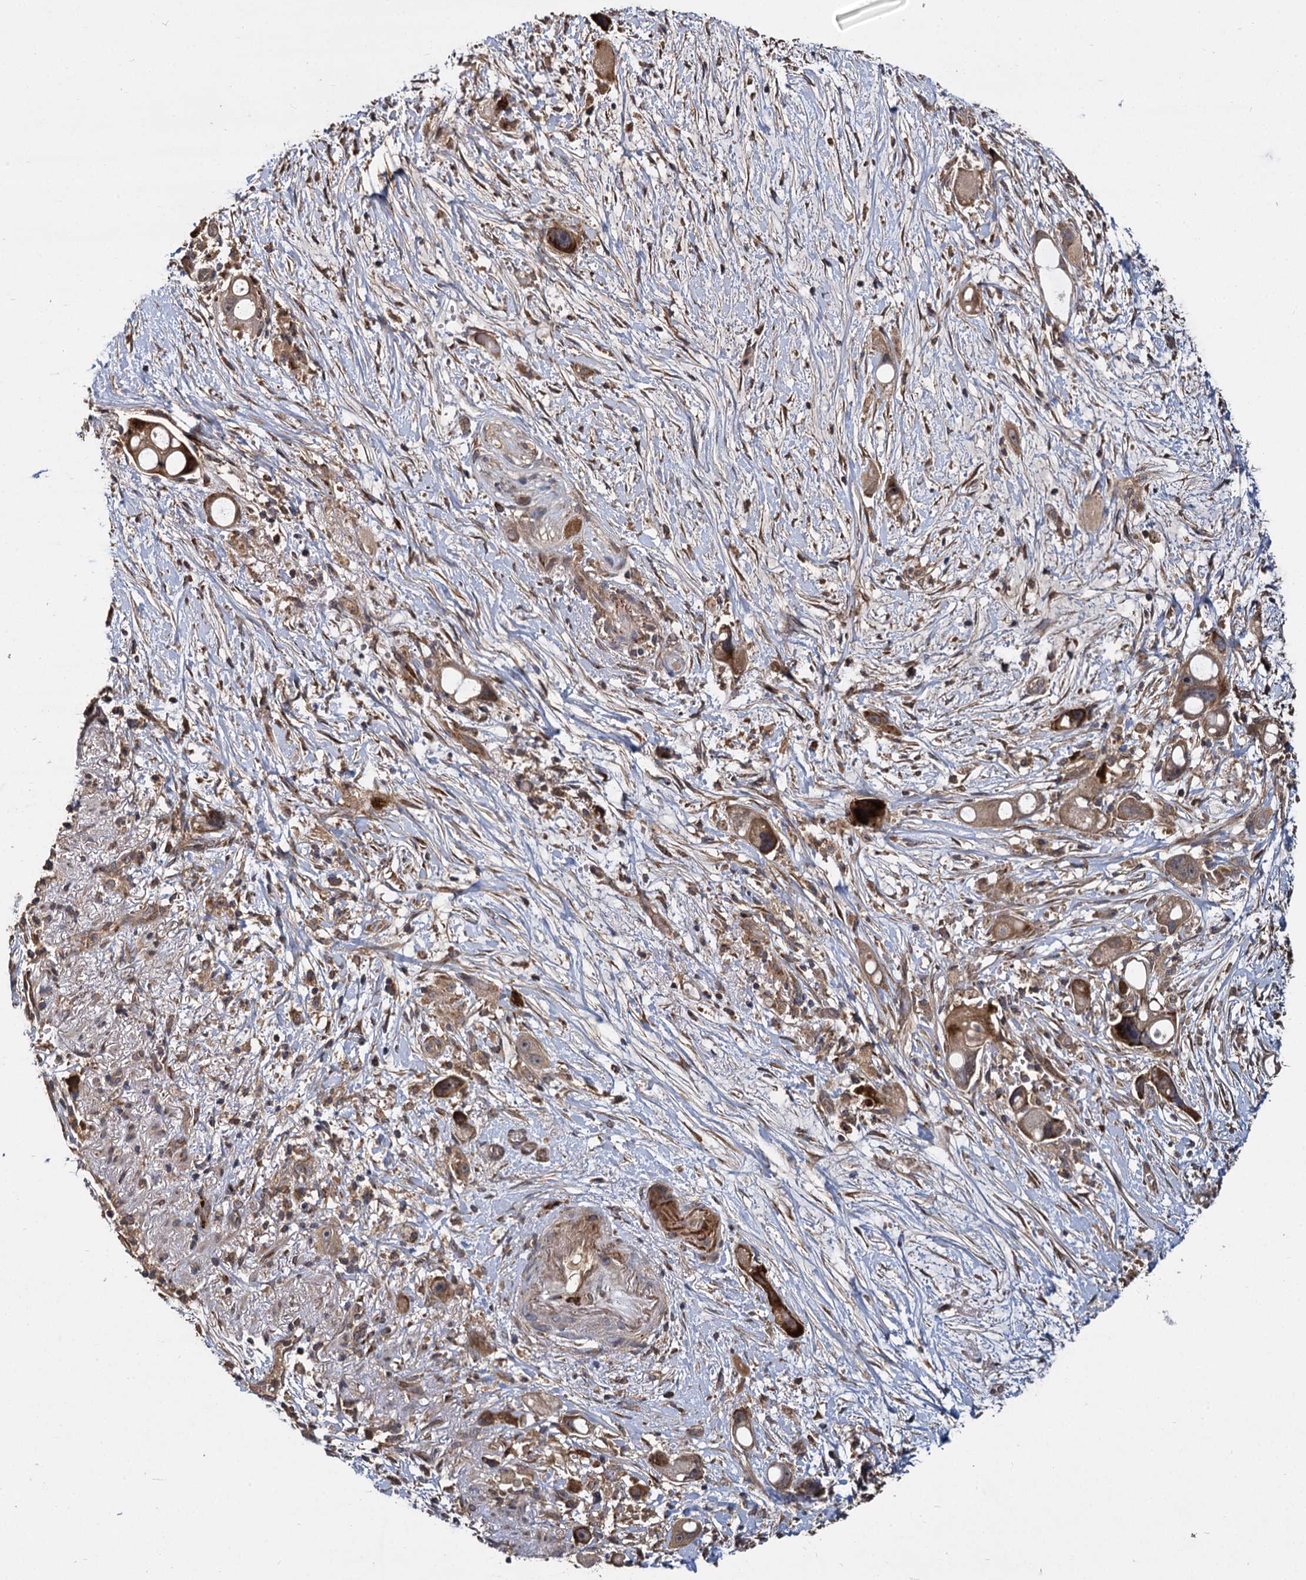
{"staining": {"intensity": "moderate", "quantity": ">75%", "location": "cytoplasmic/membranous"}, "tissue": "pancreatic cancer", "cell_type": "Tumor cells", "image_type": "cancer", "snomed": [{"axis": "morphology", "description": "Normal tissue, NOS"}, {"axis": "morphology", "description": "Adenocarcinoma, NOS"}, {"axis": "topography", "description": "Pancreas"}], "caption": "Immunohistochemical staining of human pancreatic cancer (adenocarcinoma) exhibits moderate cytoplasmic/membranous protein positivity in about >75% of tumor cells. (Brightfield microscopy of DAB IHC at high magnification).", "gene": "INPPL1", "patient": {"sex": "female", "age": 68}}